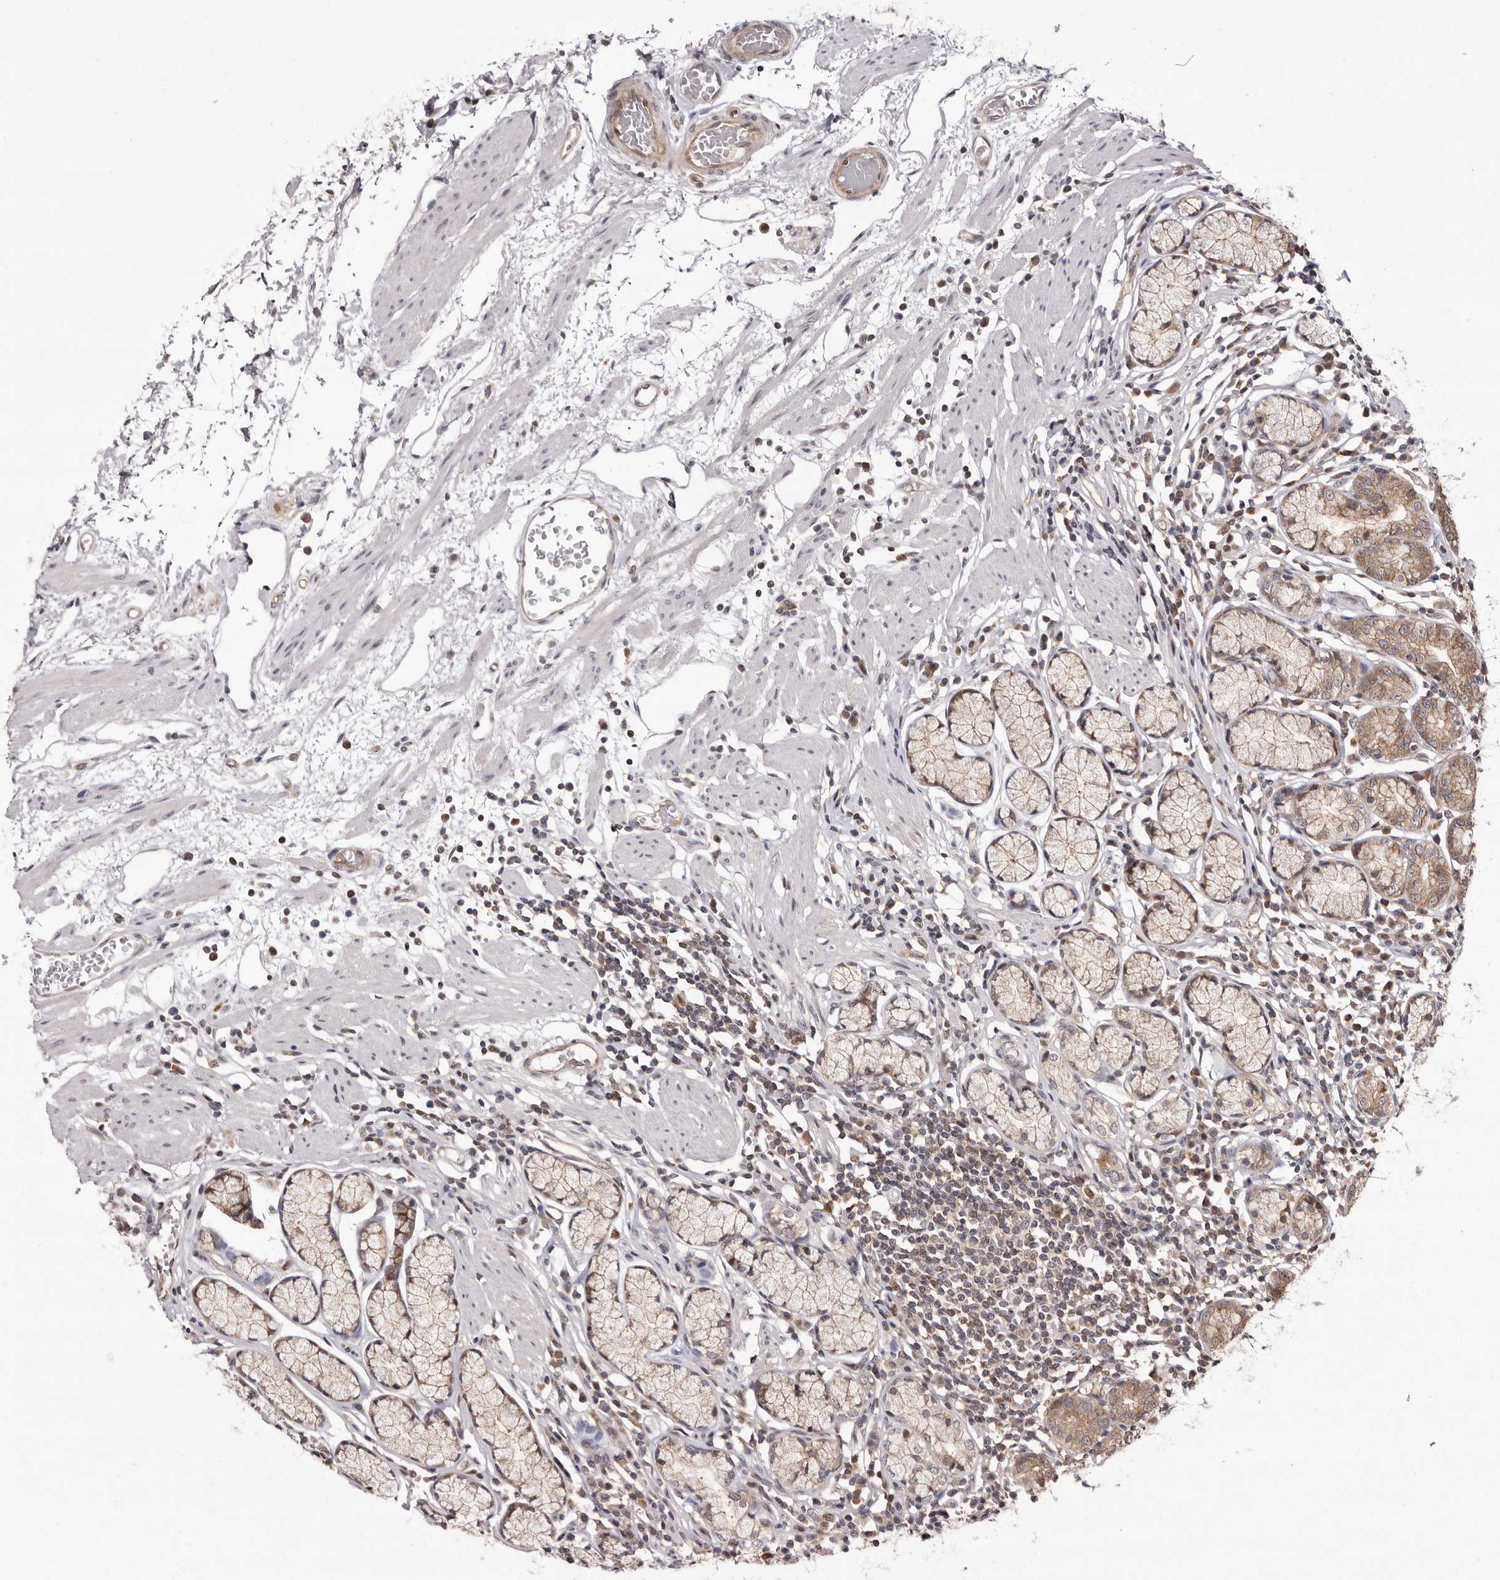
{"staining": {"intensity": "moderate", "quantity": ">75%", "location": "cytoplasmic/membranous"}, "tissue": "stomach", "cell_type": "Glandular cells", "image_type": "normal", "snomed": [{"axis": "morphology", "description": "Normal tissue, NOS"}, {"axis": "topography", "description": "Stomach"}], "caption": "About >75% of glandular cells in normal human stomach show moderate cytoplasmic/membranous protein staining as visualized by brown immunohistochemical staining.", "gene": "GLRX3", "patient": {"sex": "male", "age": 55}}